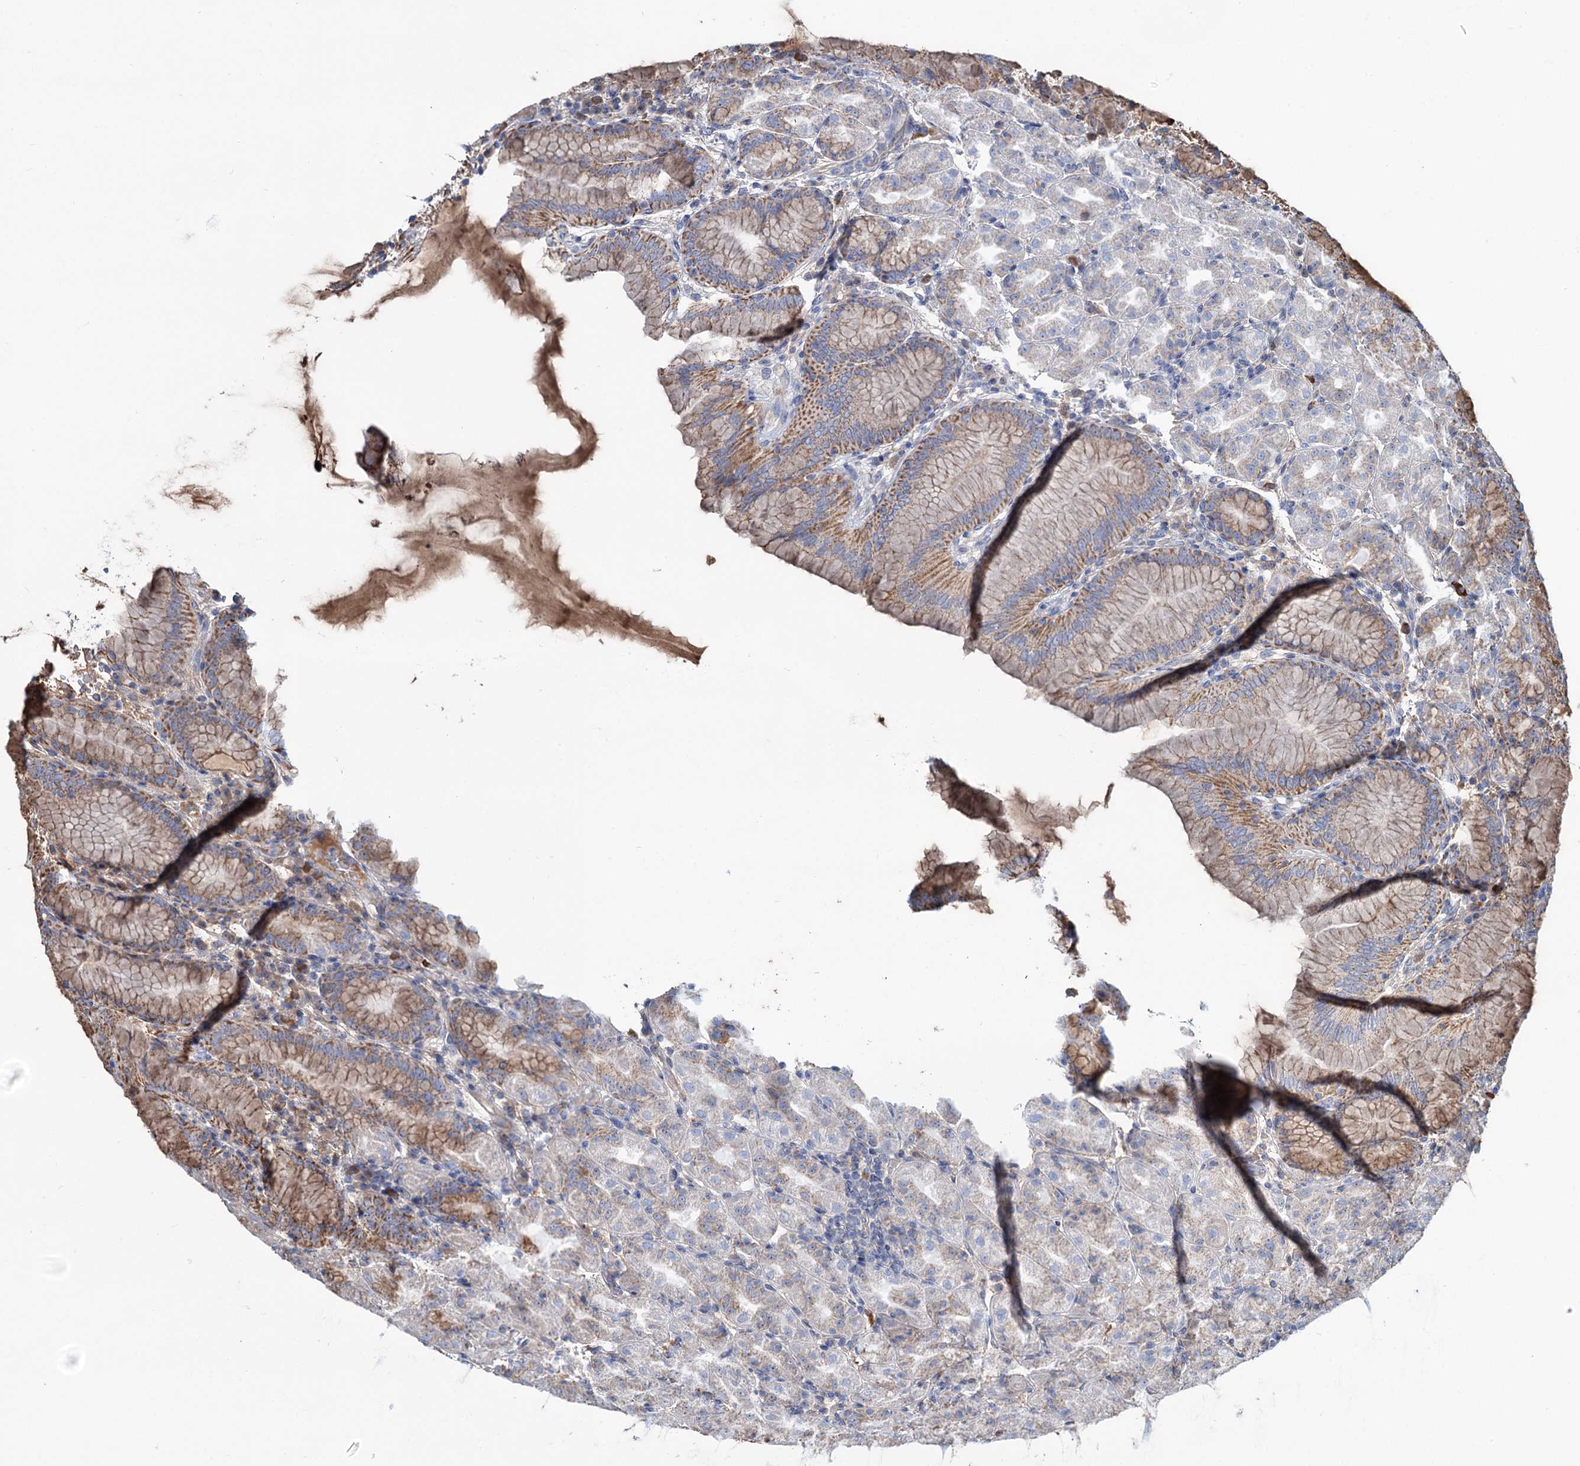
{"staining": {"intensity": "moderate", "quantity": "25%-75%", "location": "cytoplasmic/membranous"}, "tissue": "stomach", "cell_type": "Glandular cells", "image_type": "normal", "snomed": [{"axis": "morphology", "description": "Normal tissue, NOS"}, {"axis": "topography", "description": "Stomach"}], "caption": "Normal stomach shows moderate cytoplasmic/membranous positivity in approximately 25%-75% of glandular cells, visualized by immunohistochemistry.", "gene": "LPIN1", "patient": {"sex": "female", "age": 79}}